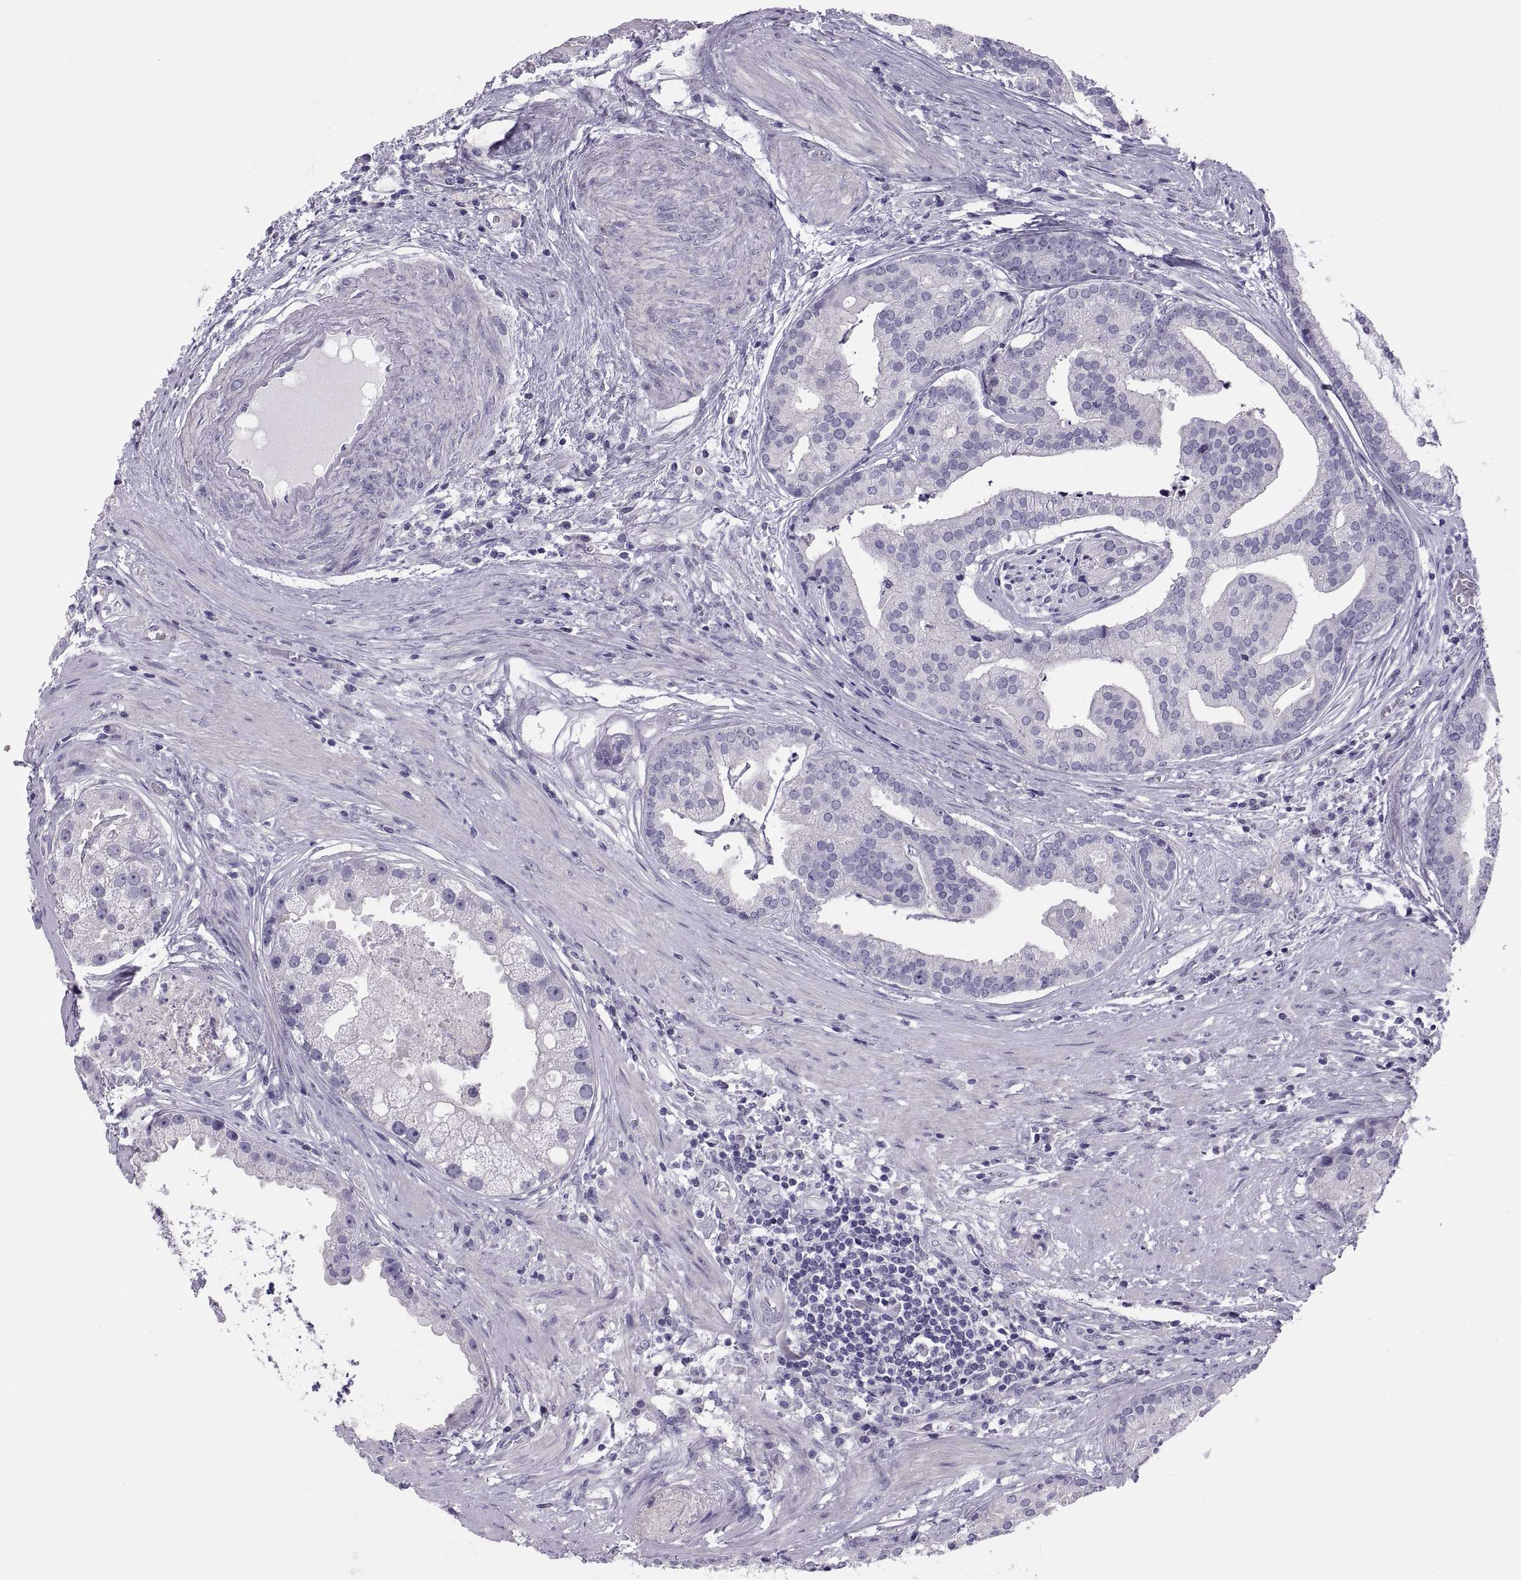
{"staining": {"intensity": "negative", "quantity": "none", "location": "none"}, "tissue": "prostate cancer", "cell_type": "Tumor cells", "image_type": "cancer", "snomed": [{"axis": "morphology", "description": "Adenocarcinoma, NOS"}, {"axis": "topography", "description": "Prostate and seminal vesicle, NOS"}, {"axis": "topography", "description": "Prostate"}], "caption": "An immunohistochemistry image of prostate cancer is shown. There is no staining in tumor cells of prostate cancer. The staining was performed using DAB (3,3'-diaminobenzidine) to visualize the protein expression in brown, while the nuclei were stained in blue with hematoxylin (Magnification: 20x).", "gene": "RNASE12", "patient": {"sex": "male", "age": 44}}